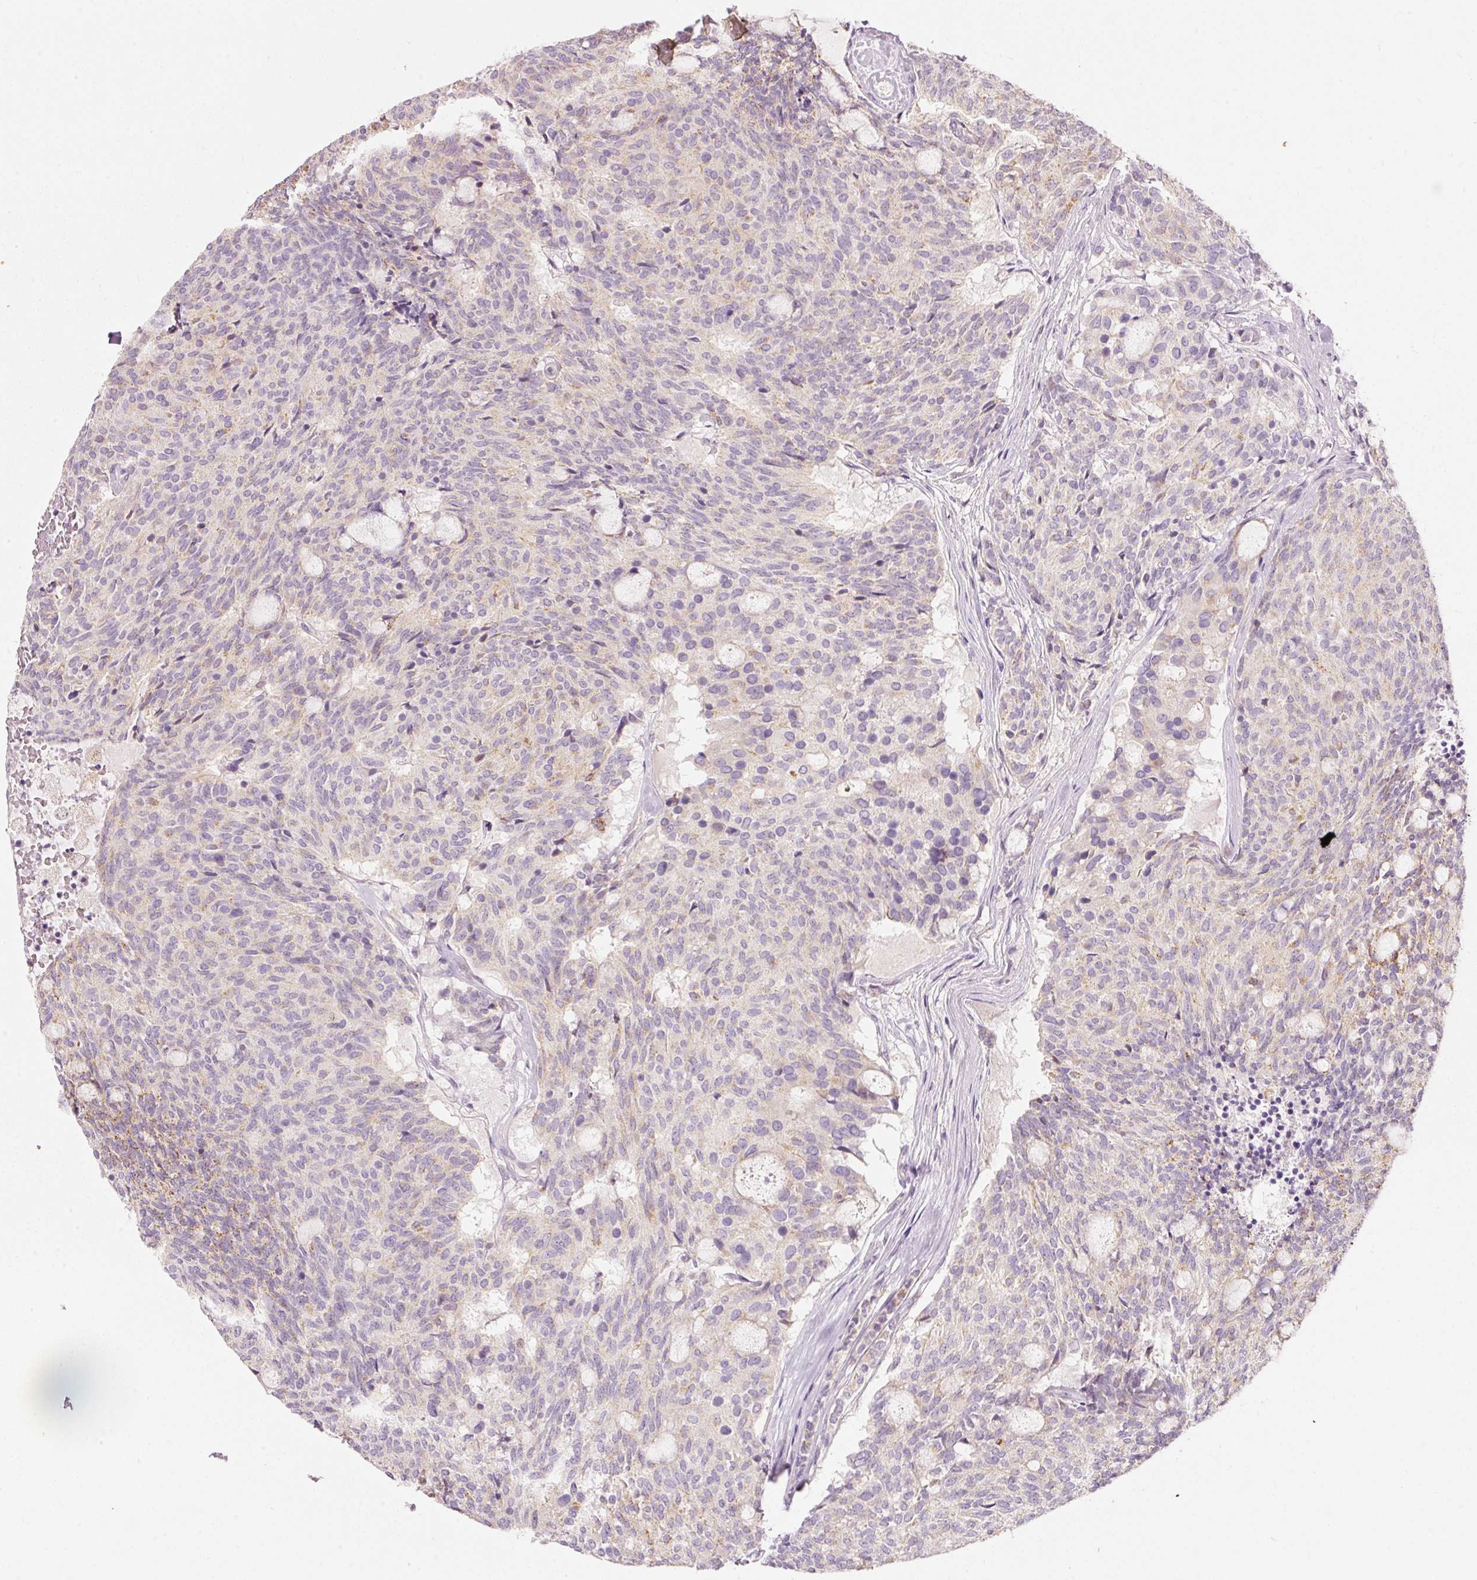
{"staining": {"intensity": "weak", "quantity": "<25%", "location": "cytoplasmic/membranous"}, "tissue": "carcinoid", "cell_type": "Tumor cells", "image_type": "cancer", "snomed": [{"axis": "morphology", "description": "Carcinoid, malignant, NOS"}, {"axis": "topography", "description": "Pancreas"}], "caption": "A high-resolution micrograph shows immunohistochemistry (IHC) staining of carcinoid, which exhibits no significant staining in tumor cells.", "gene": "MTHFD2", "patient": {"sex": "female", "age": 54}}